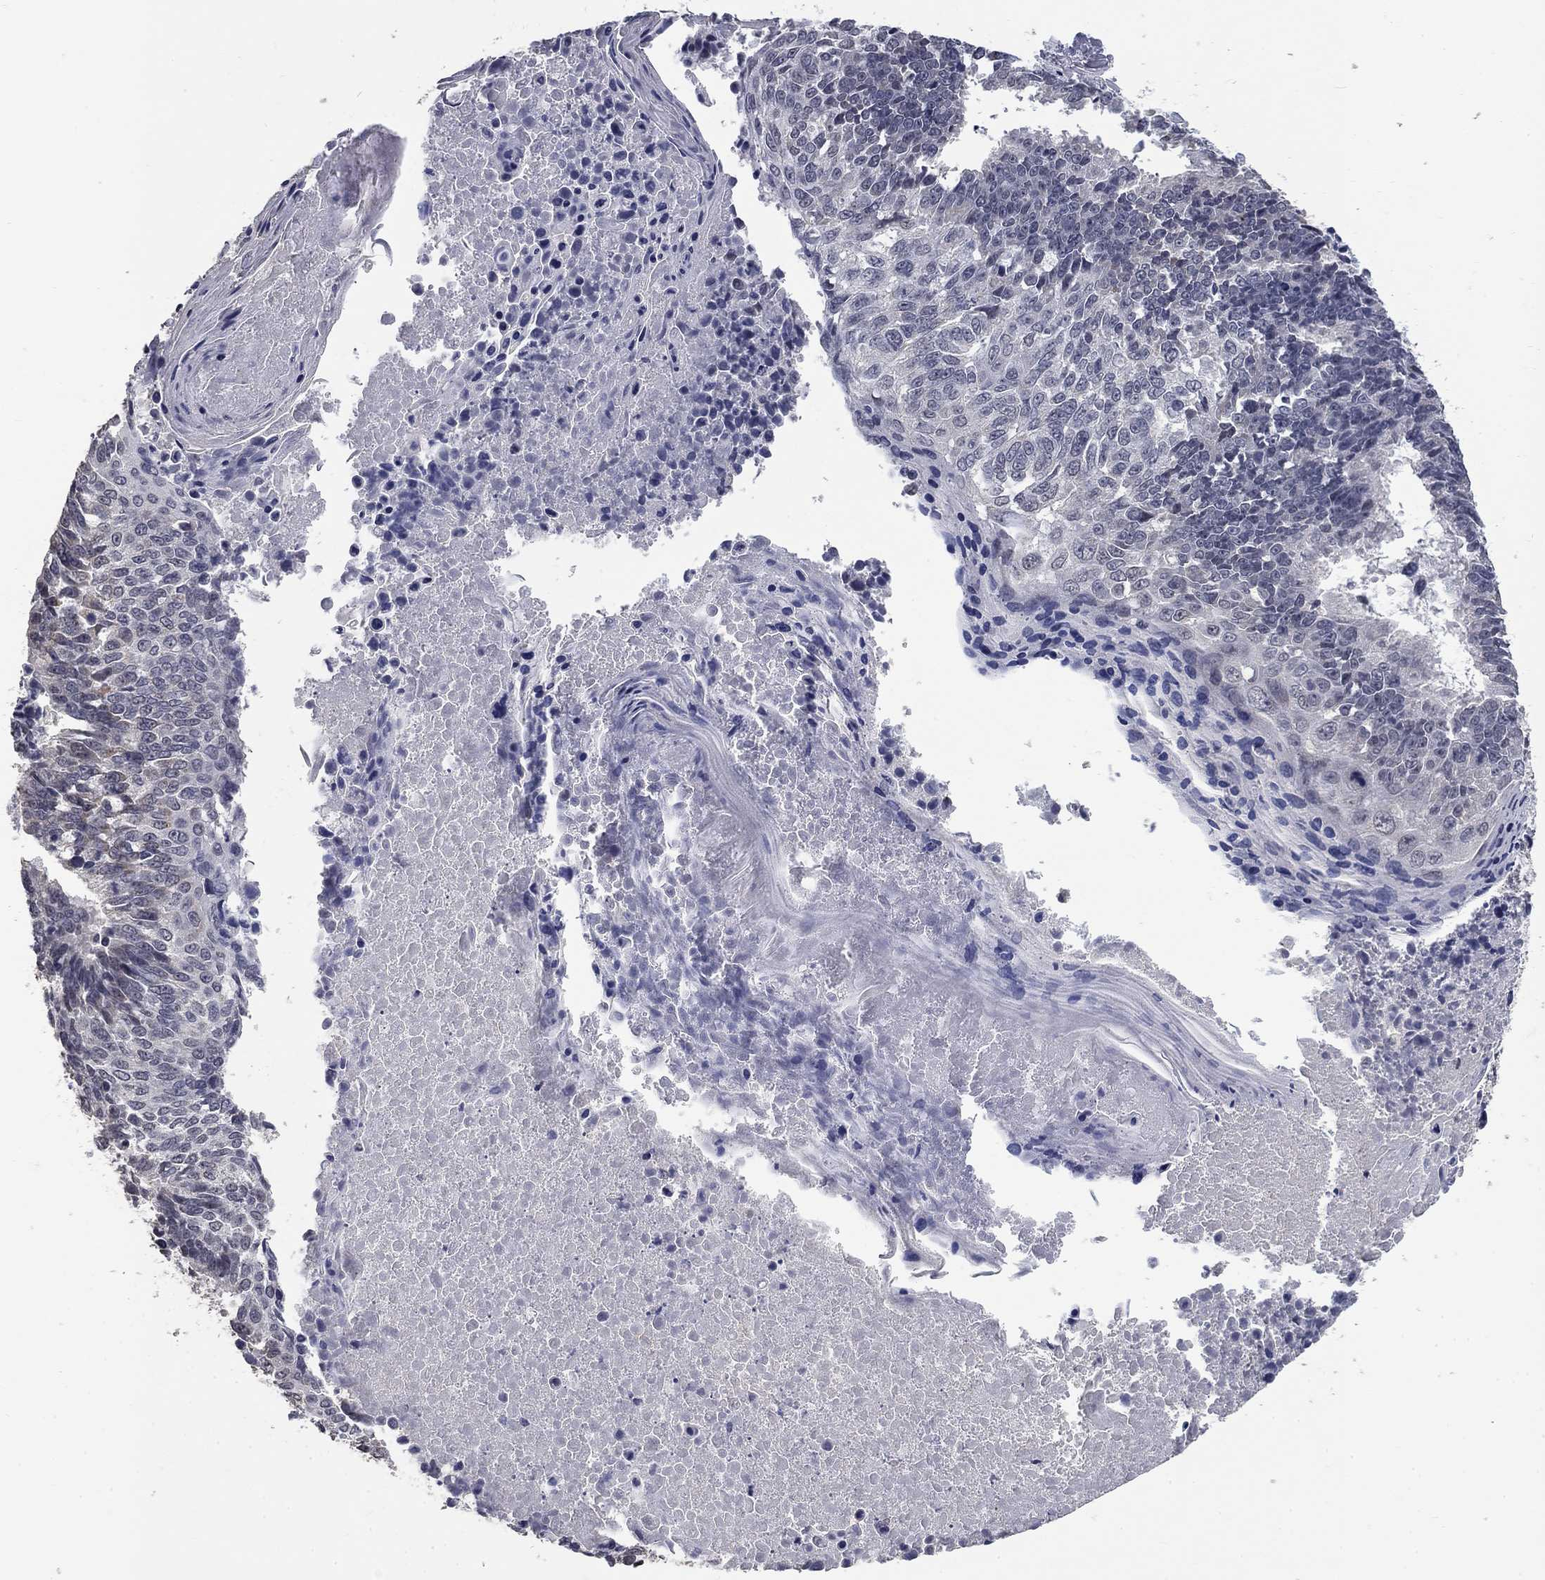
{"staining": {"intensity": "negative", "quantity": "none", "location": "none"}, "tissue": "lung cancer", "cell_type": "Tumor cells", "image_type": "cancer", "snomed": [{"axis": "morphology", "description": "Squamous cell carcinoma, NOS"}, {"axis": "topography", "description": "Lung"}], "caption": "DAB immunohistochemical staining of lung cancer demonstrates no significant staining in tumor cells.", "gene": "SPATA33", "patient": {"sex": "male", "age": 73}}